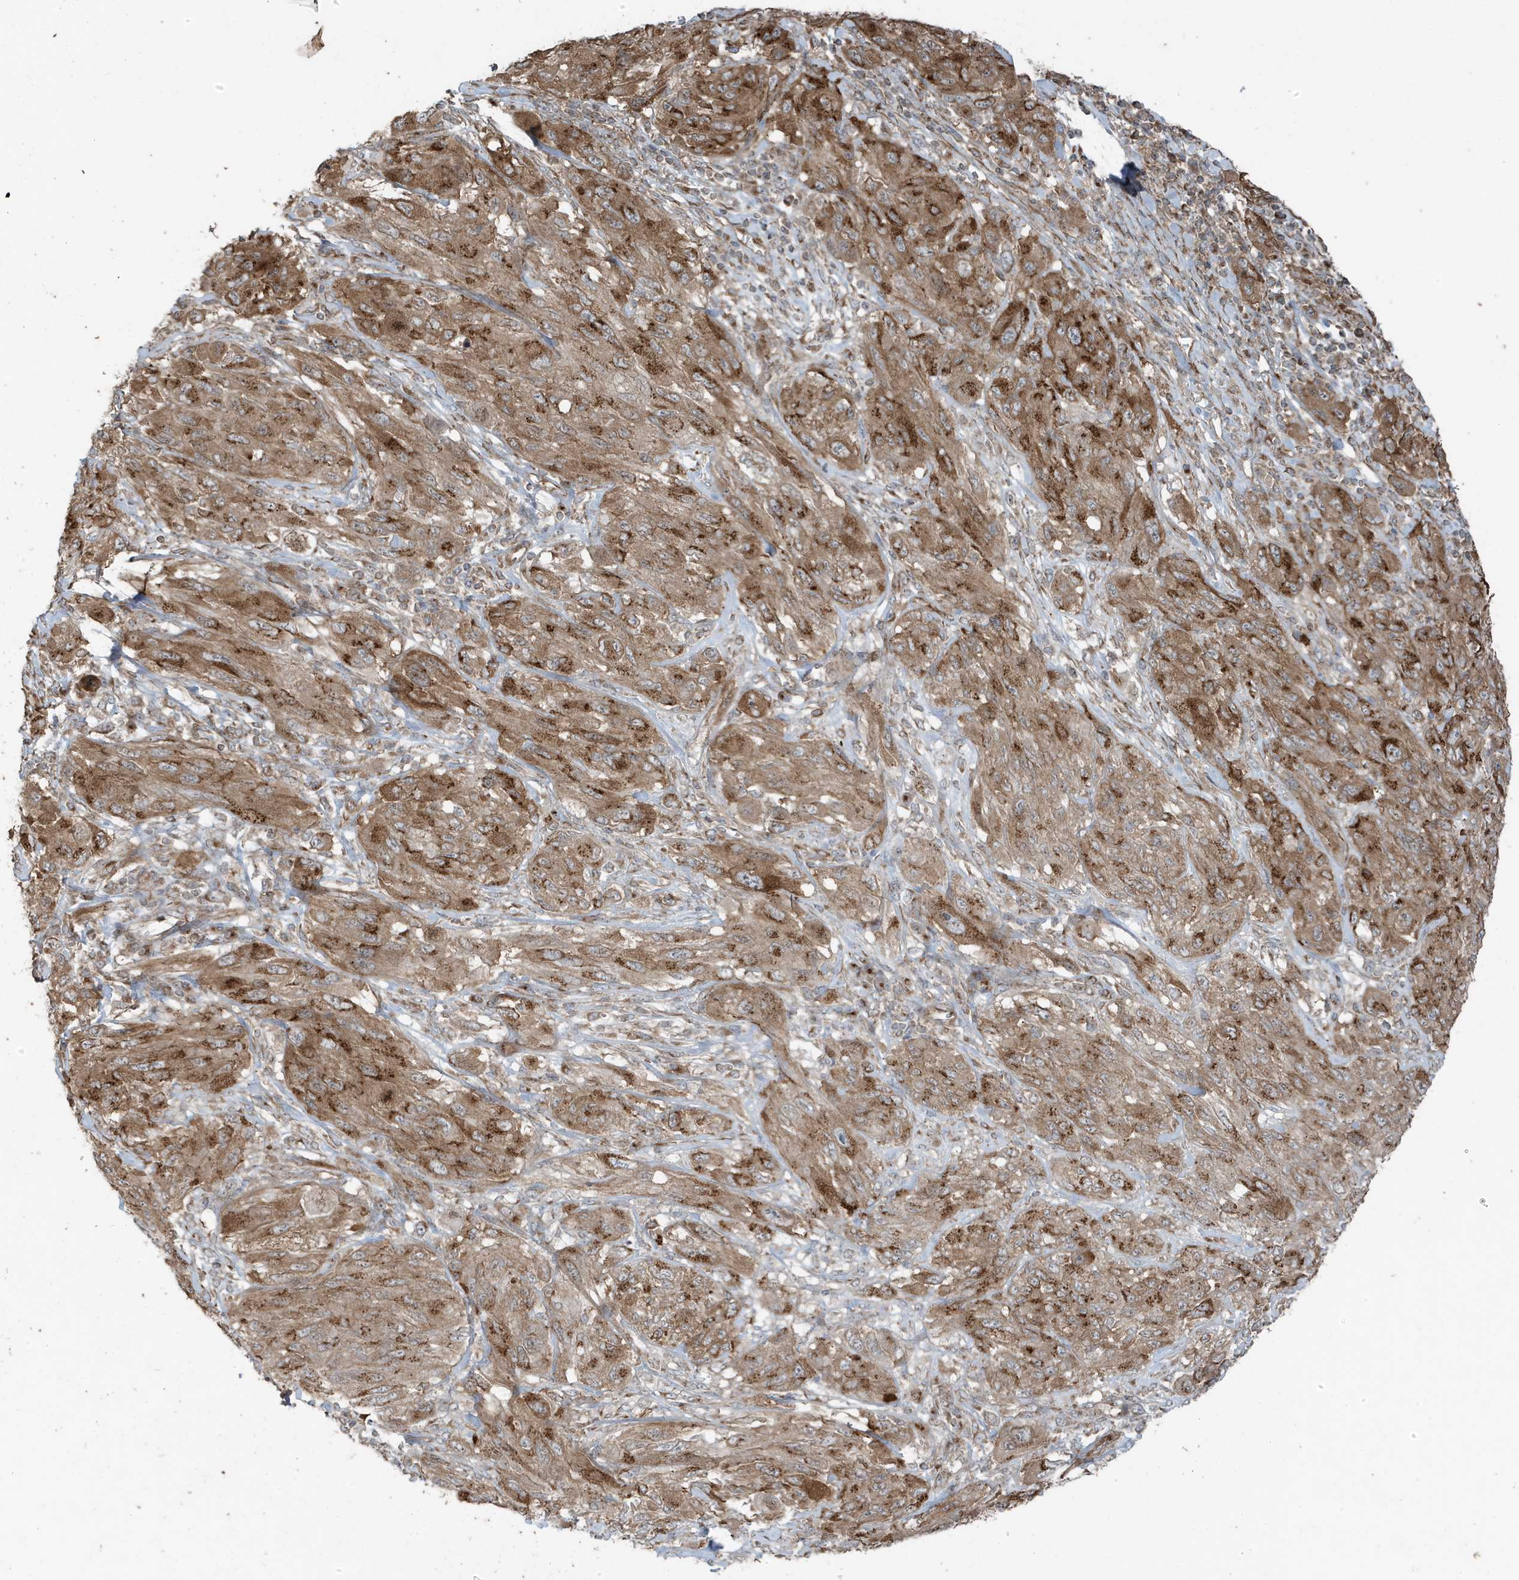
{"staining": {"intensity": "moderate", "quantity": ">75%", "location": "cytoplasmic/membranous"}, "tissue": "melanoma", "cell_type": "Tumor cells", "image_type": "cancer", "snomed": [{"axis": "morphology", "description": "Malignant melanoma, NOS"}, {"axis": "topography", "description": "Skin"}], "caption": "This histopathology image exhibits melanoma stained with IHC to label a protein in brown. The cytoplasmic/membranous of tumor cells show moderate positivity for the protein. Nuclei are counter-stained blue.", "gene": "GOLGA4", "patient": {"sex": "female", "age": 91}}